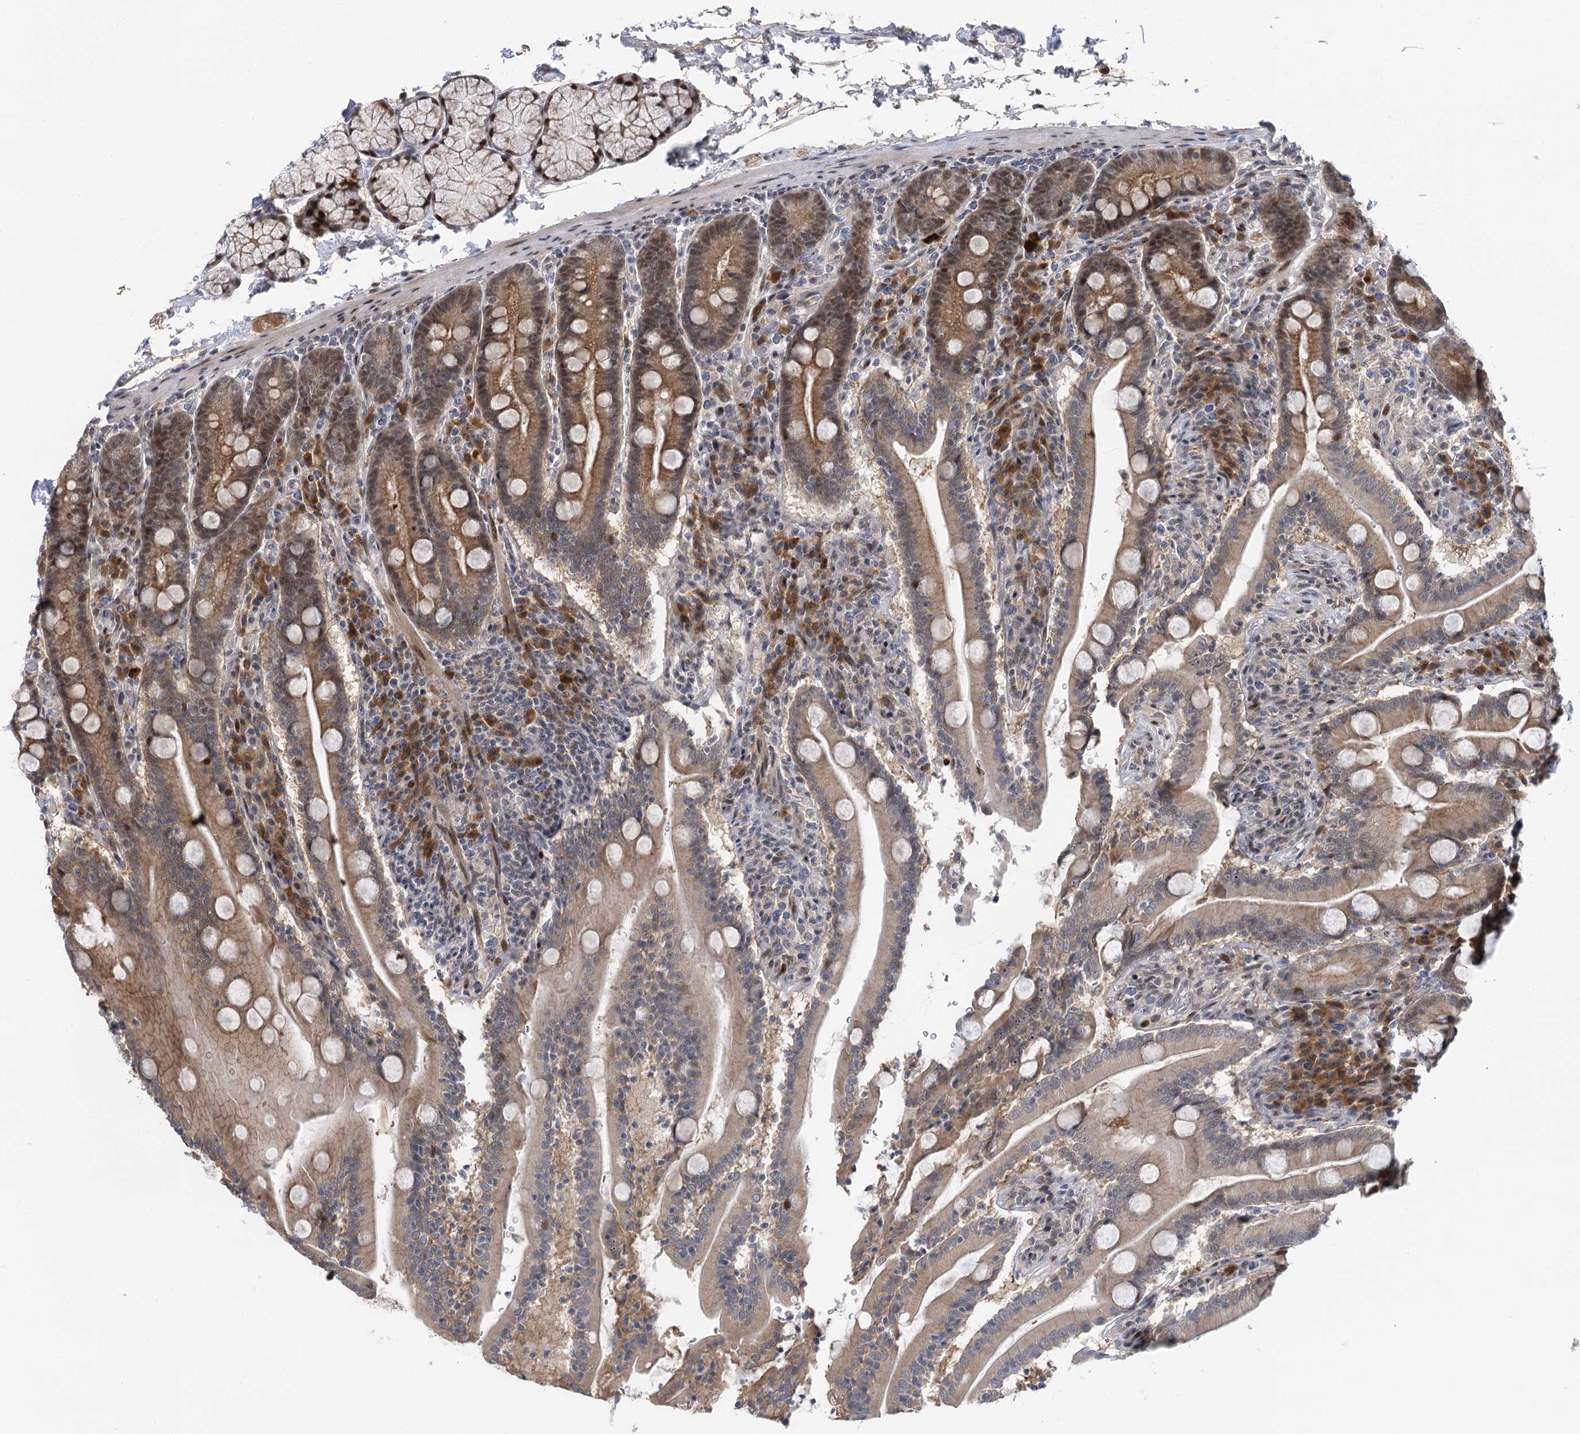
{"staining": {"intensity": "weak", "quantity": "25%-75%", "location": "cytoplasmic/membranous,nuclear"}, "tissue": "duodenum", "cell_type": "Glandular cells", "image_type": "normal", "snomed": [{"axis": "morphology", "description": "Normal tissue, NOS"}, {"axis": "topography", "description": "Duodenum"}], "caption": "Immunohistochemistry (IHC) micrograph of unremarkable duodenum: duodenum stained using IHC exhibits low levels of weak protein expression localized specifically in the cytoplasmic/membranous,nuclear of glandular cells, appearing as a cytoplasmic/membranous,nuclear brown color.", "gene": "IL11RA", "patient": {"sex": "male", "age": 35}}